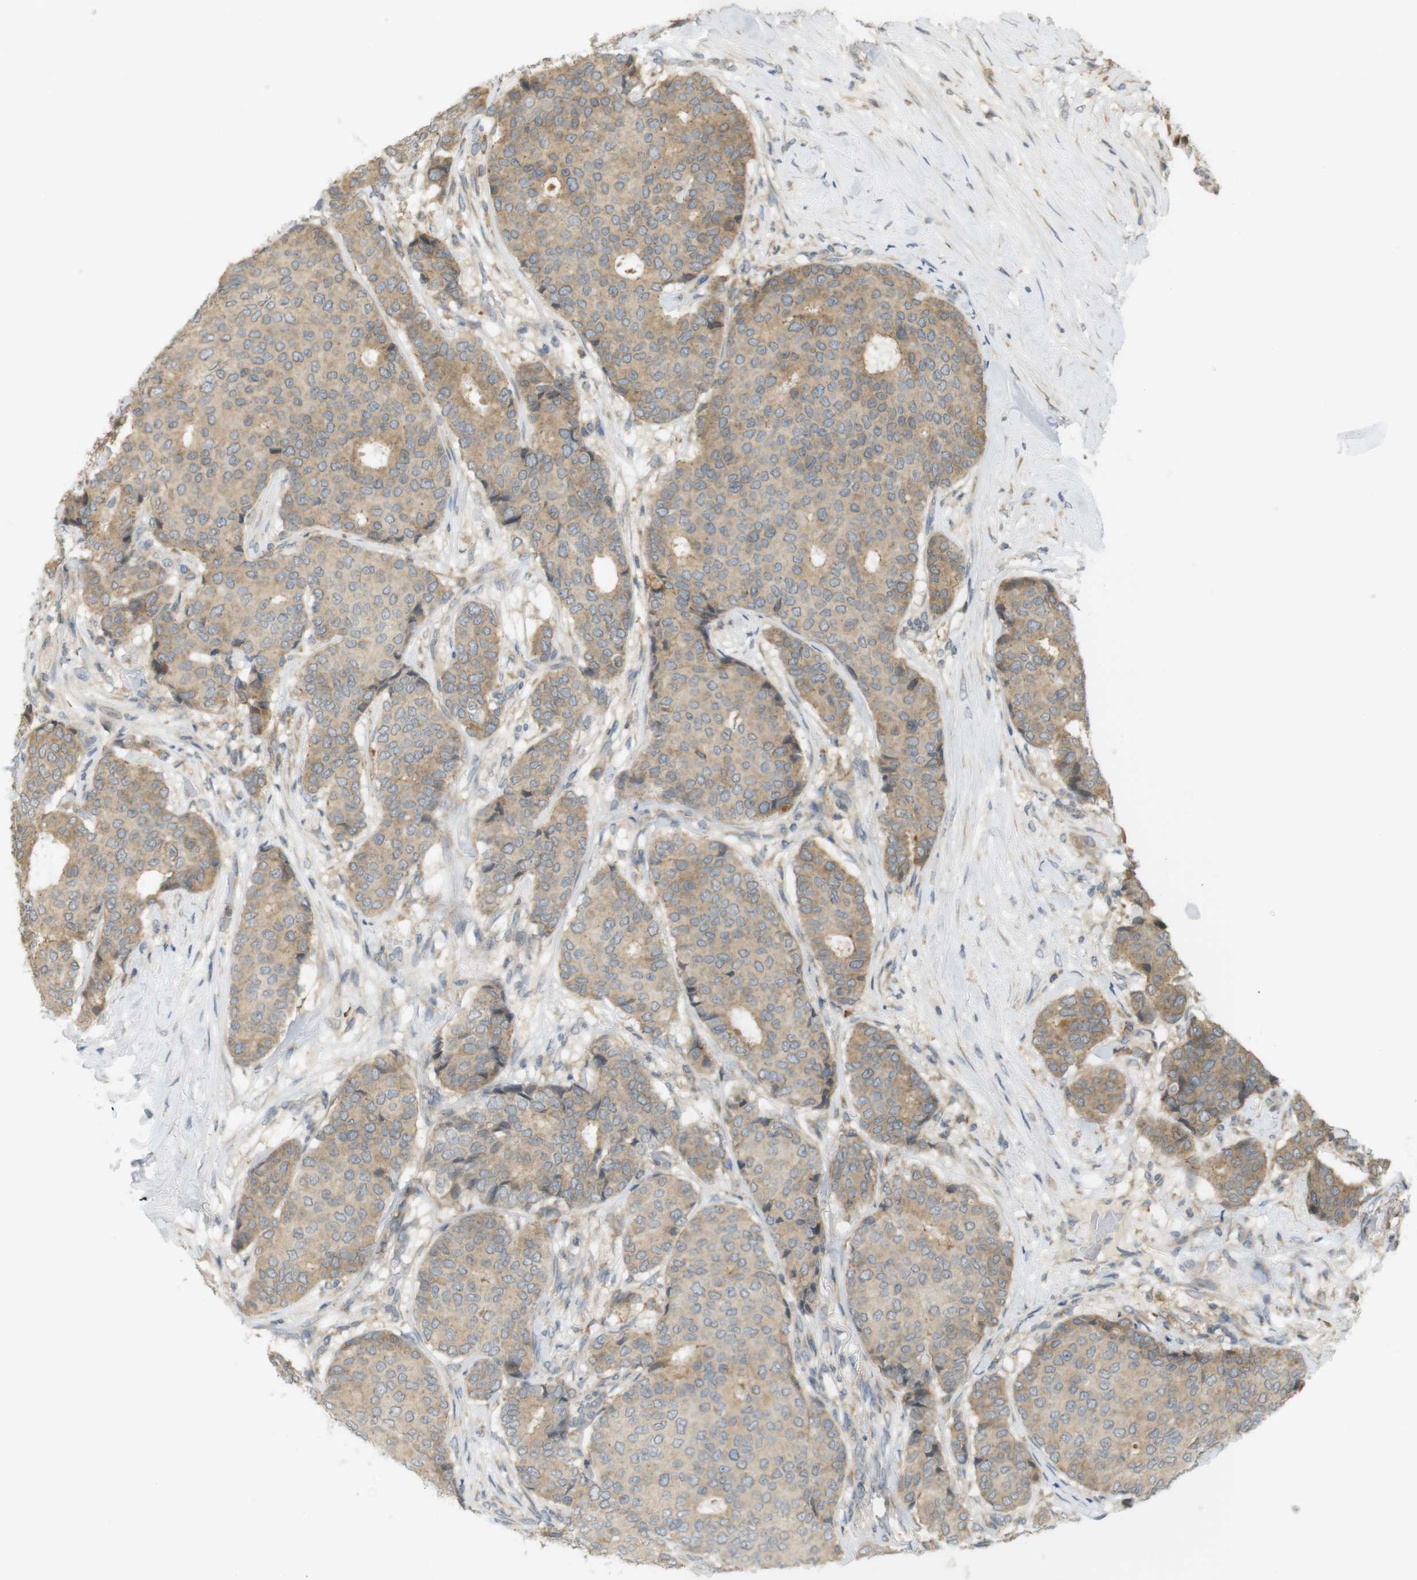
{"staining": {"intensity": "moderate", "quantity": ">75%", "location": "cytoplasmic/membranous"}, "tissue": "breast cancer", "cell_type": "Tumor cells", "image_type": "cancer", "snomed": [{"axis": "morphology", "description": "Duct carcinoma"}, {"axis": "topography", "description": "Breast"}], "caption": "Breast cancer (invasive ductal carcinoma) tissue reveals moderate cytoplasmic/membranous staining in about >75% of tumor cells", "gene": "CLRN3", "patient": {"sex": "female", "age": 75}}